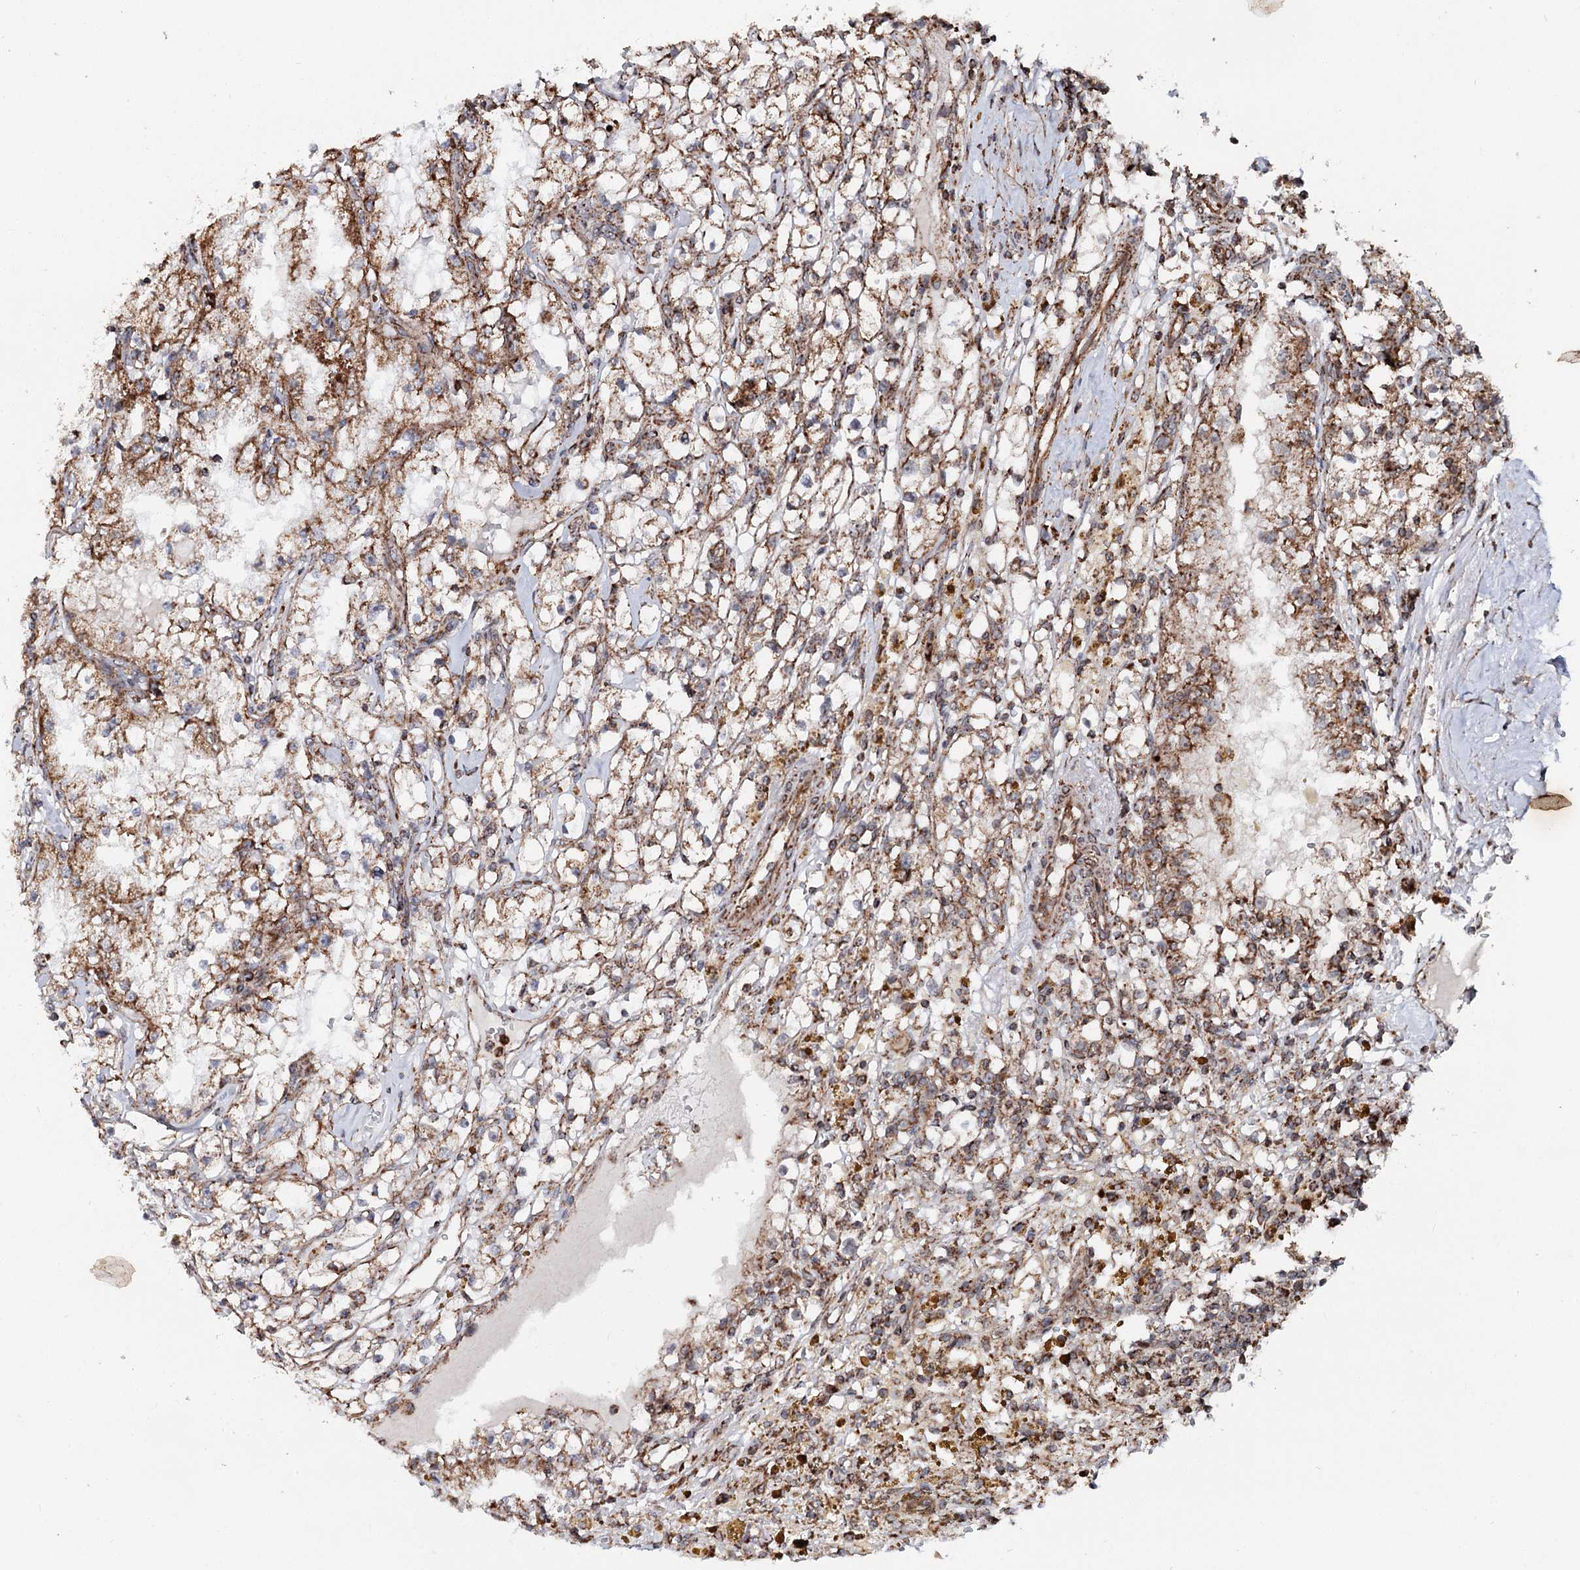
{"staining": {"intensity": "moderate", "quantity": ">75%", "location": "cytoplasmic/membranous"}, "tissue": "renal cancer", "cell_type": "Tumor cells", "image_type": "cancer", "snomed": [{"axis": "morphology", "description": "Adenocarcinoma, NOS"}, {"axis": "topography", "description": "Kidney"}], "caption": "Immunohistochemistry (IHC) micrograph of neoplastic tissue: renal cancer (adenocarcinoma) stained using immunohistochemistry displays medium levels of moderate protein expression localized specifically in the cytoplasmic/membranous of tumor cells, appearing as a cytoplasmic/membranous brown color.", "gene": "FGFR1OP2", "patient": {"sex": "male", "age": 56}}